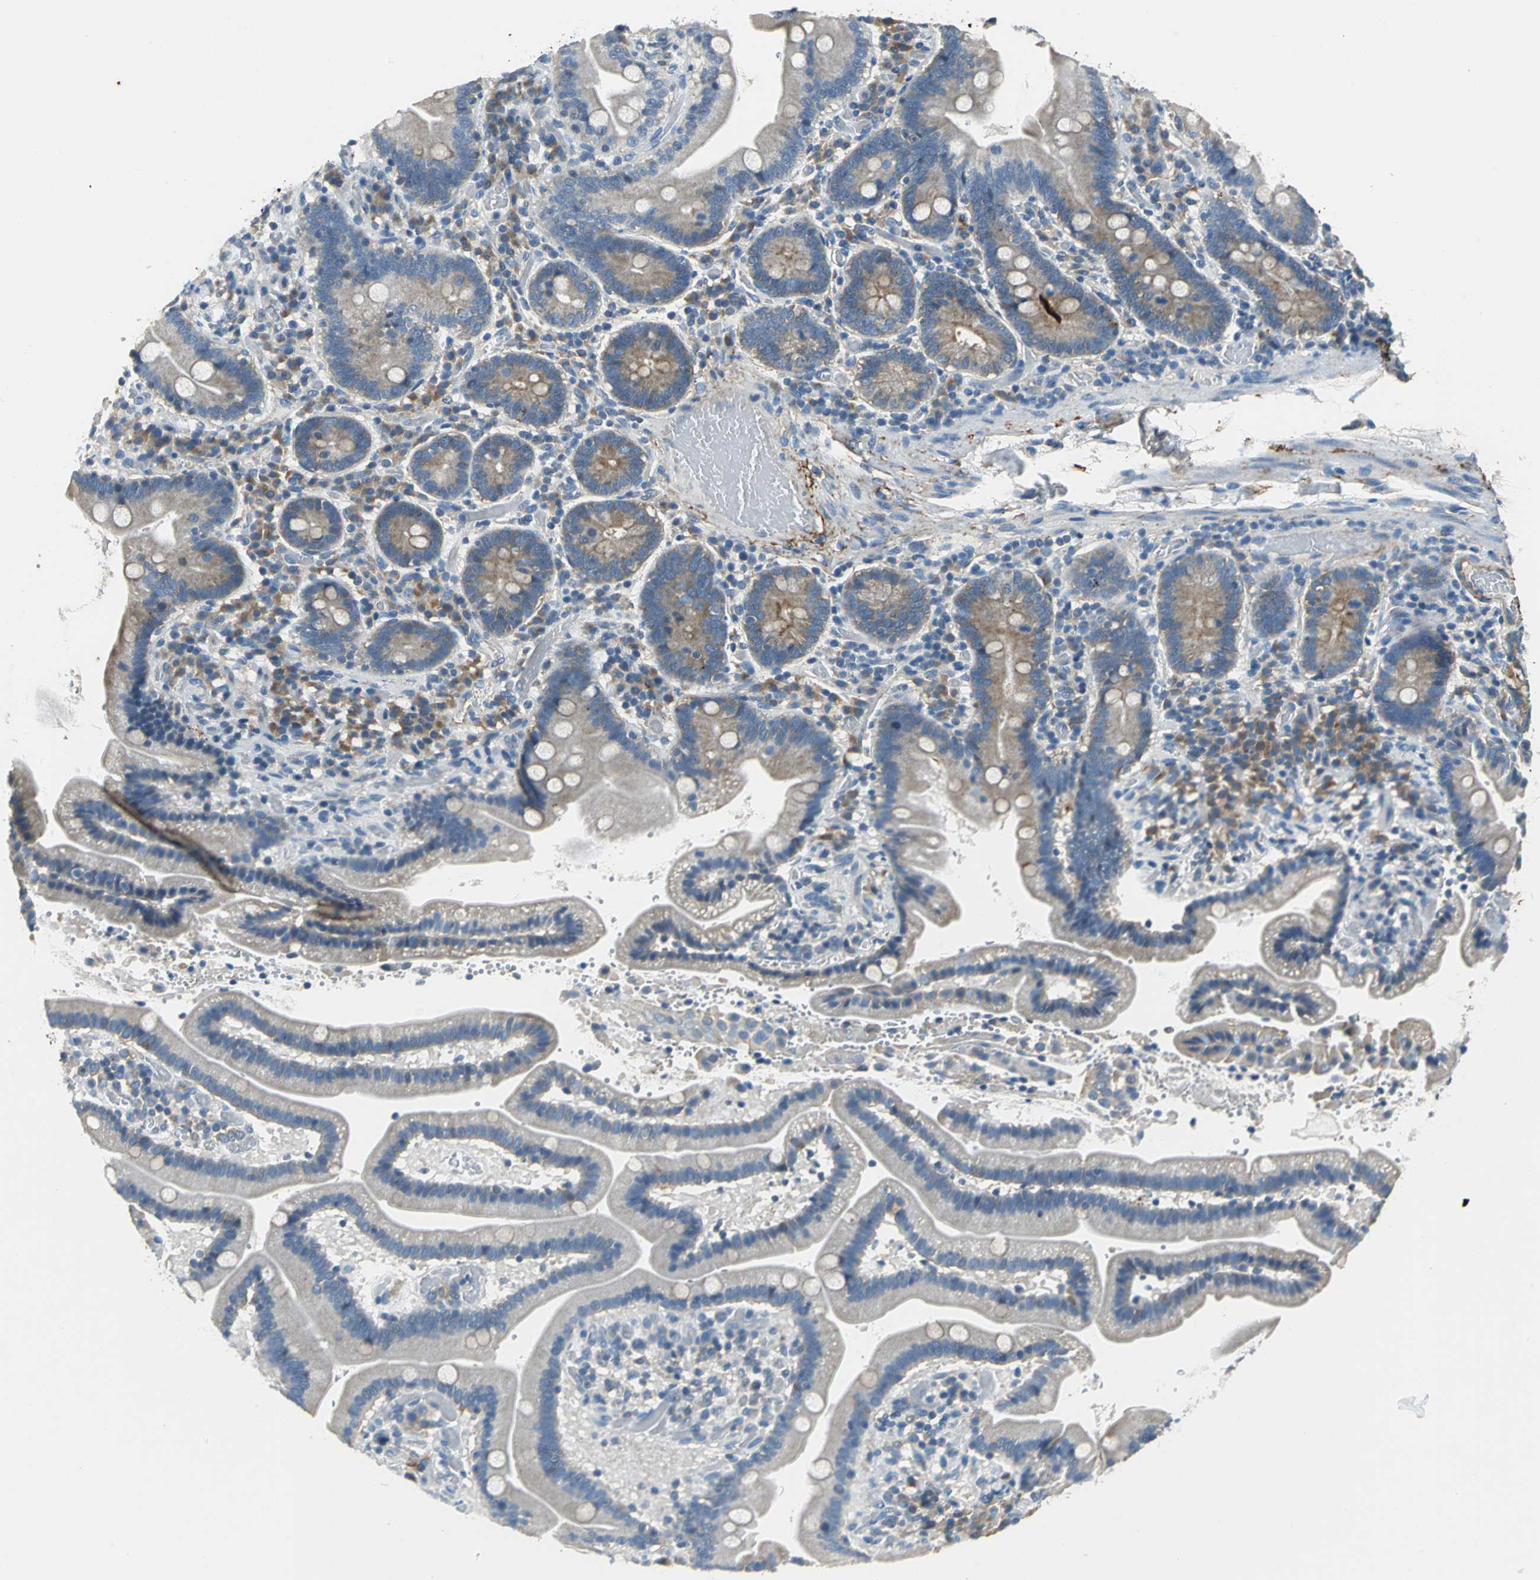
{"staining": {"intensity": "moderate", "quantity": "<25%", "location": "cytoplasmic/membranous"}, "tissue": "duodenum", "cell_type": "Glandular cells", "image_type": "normal", "snomed": [{"axis": "morphology", "description": "Normal tissue, NOS"}, {"axis": "topography", "description": "Duodenum"}], "caption": "A brown stain labels moderate cytoplasmic/membranous positivity of a protein in glandular cells of normal duodenum.", "gene": "SLC16A7", "patient": {"sex": "male", "age": 66}}